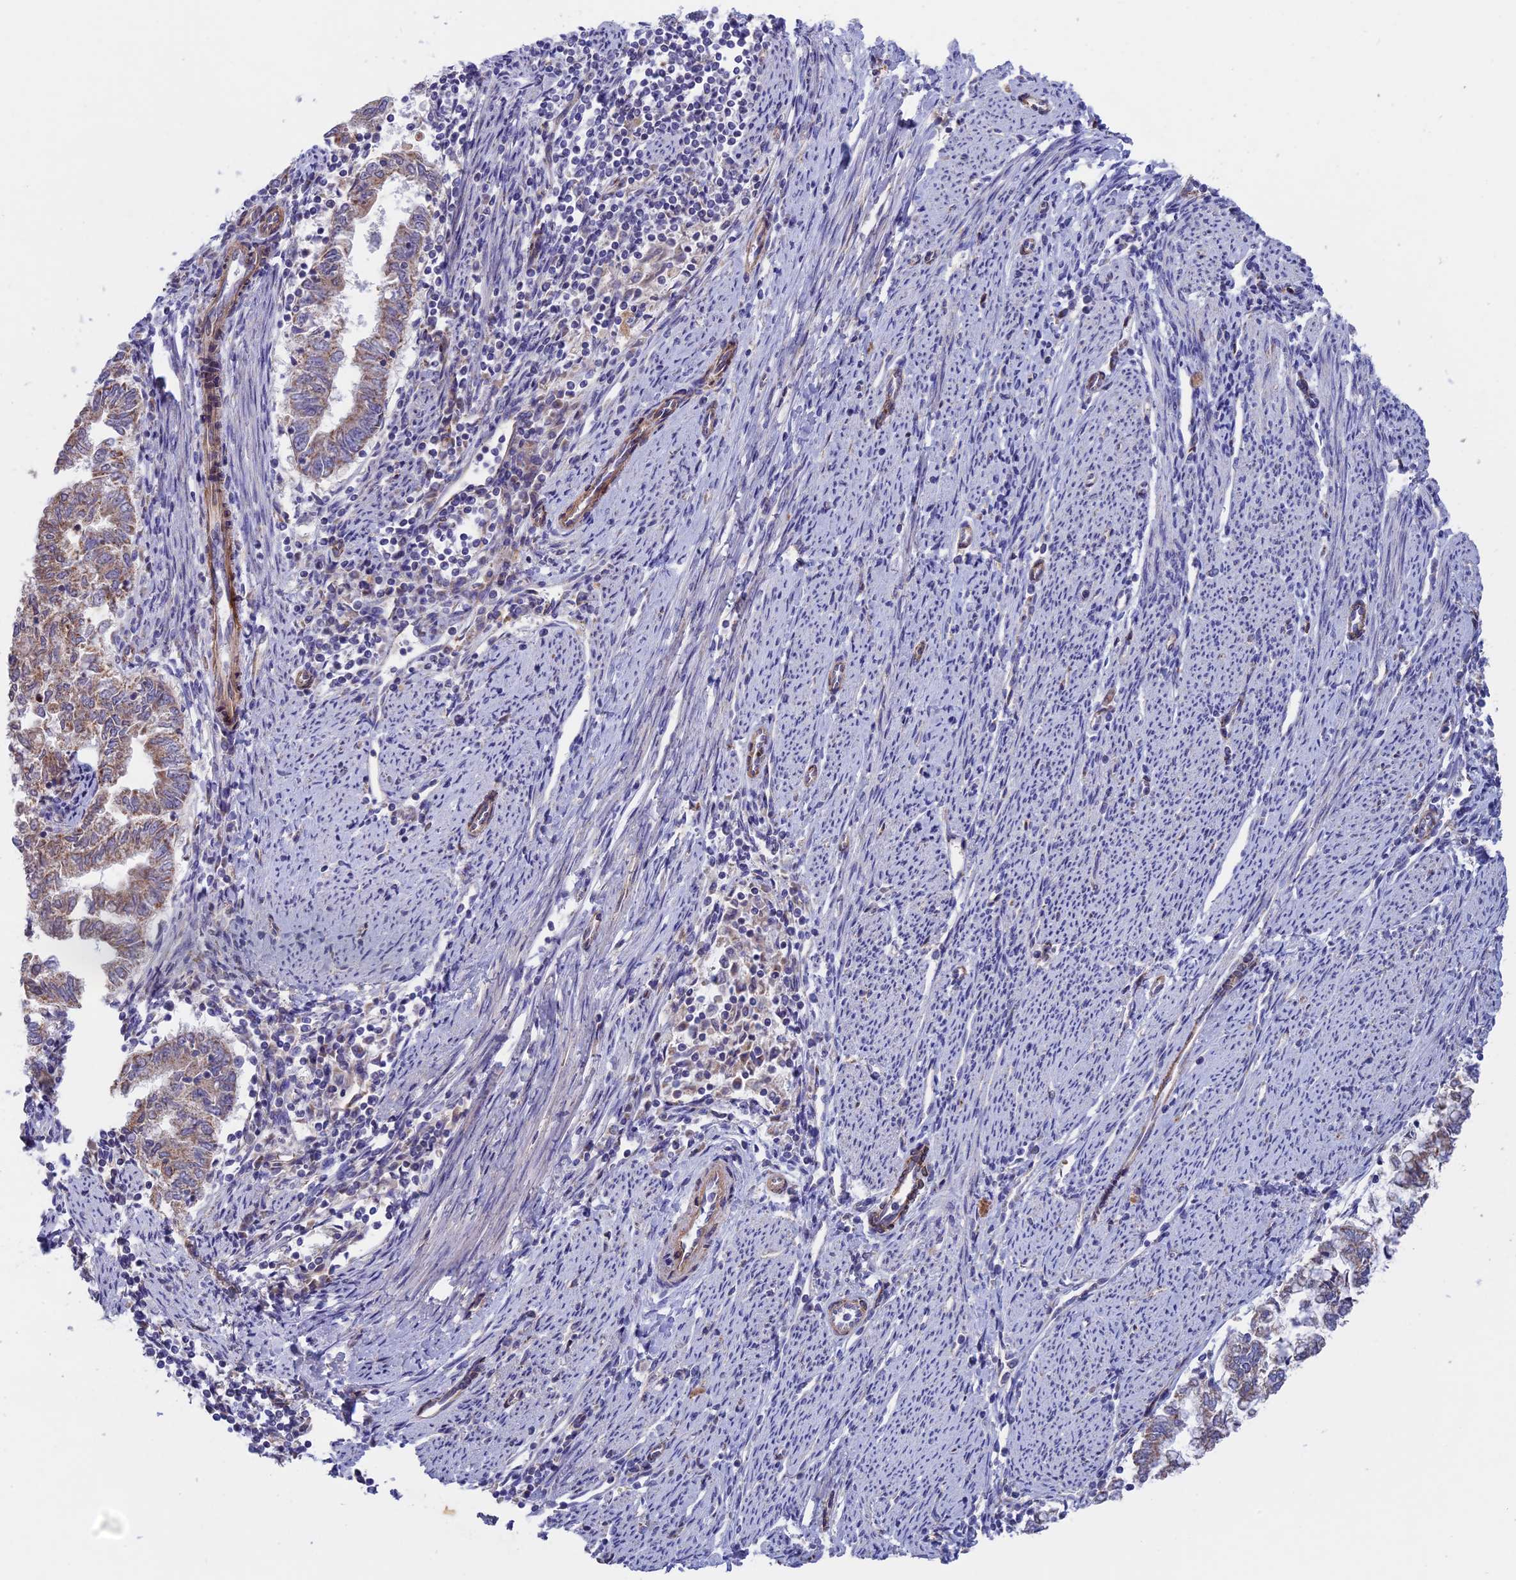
{"staining": {"intensity": "moderate", "quantity": ">75%", "location": "cytoplasmic/membranous"}, "tissue": "endometrial cancer", "cell_type": "Tumor cells", "image_type": "cancer", "snomed": [{"axis": "morphology", "description": "Adenocarcinoma, NOS"}, {"axis": "topography", "description": "Endometrium"}], "caption": "There is medium levels of moderate cytoplasmic/membranous staining in tumor cells of adenocarcinoma (endometrial), as demonstrated by immunohistochemical staining (brown color).", "gene": "ETFDH", "patient": {"sex": "female", "age": 79}}